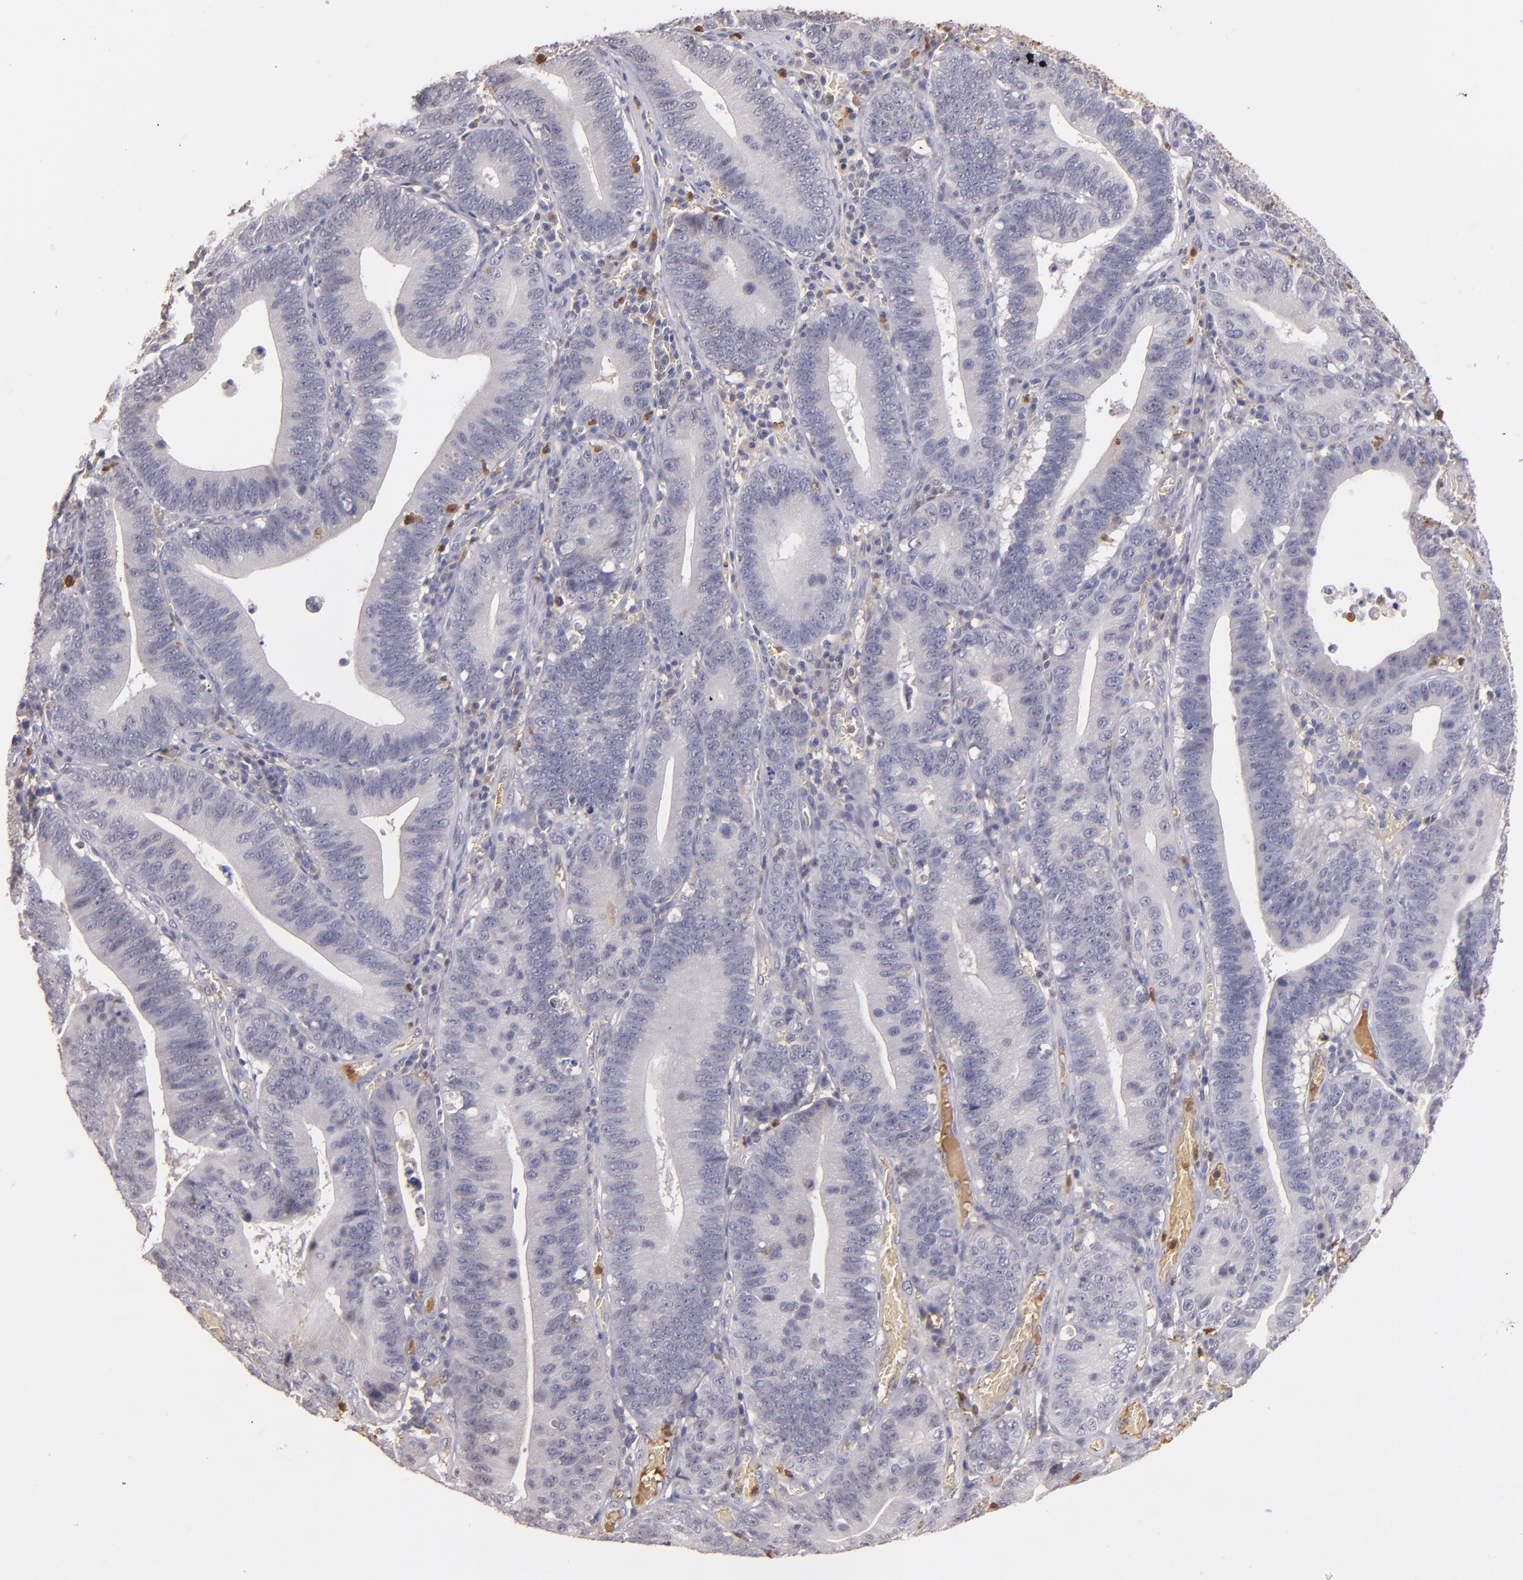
{"staining": {"intensity": "negative", "quantity": "none", "location": "none"}, "tissue": "stomach cancer", "cell_type": "Tumor cells", "image_type": "cancer", "snomed": [{"axis": "morphology", "description": "Adenocarcinoma, NOS"}, {"axis": "topography", "description": "Stomach"}, {"axis": "topography", "description": "Gastric cardia"}], "caption": "Protein analysis of stomach cancer (adenocarcinoma) reveals no significant staining in tumor cells.", "gene": "PTS", "patient": {"sex": "male", "age": 59}}